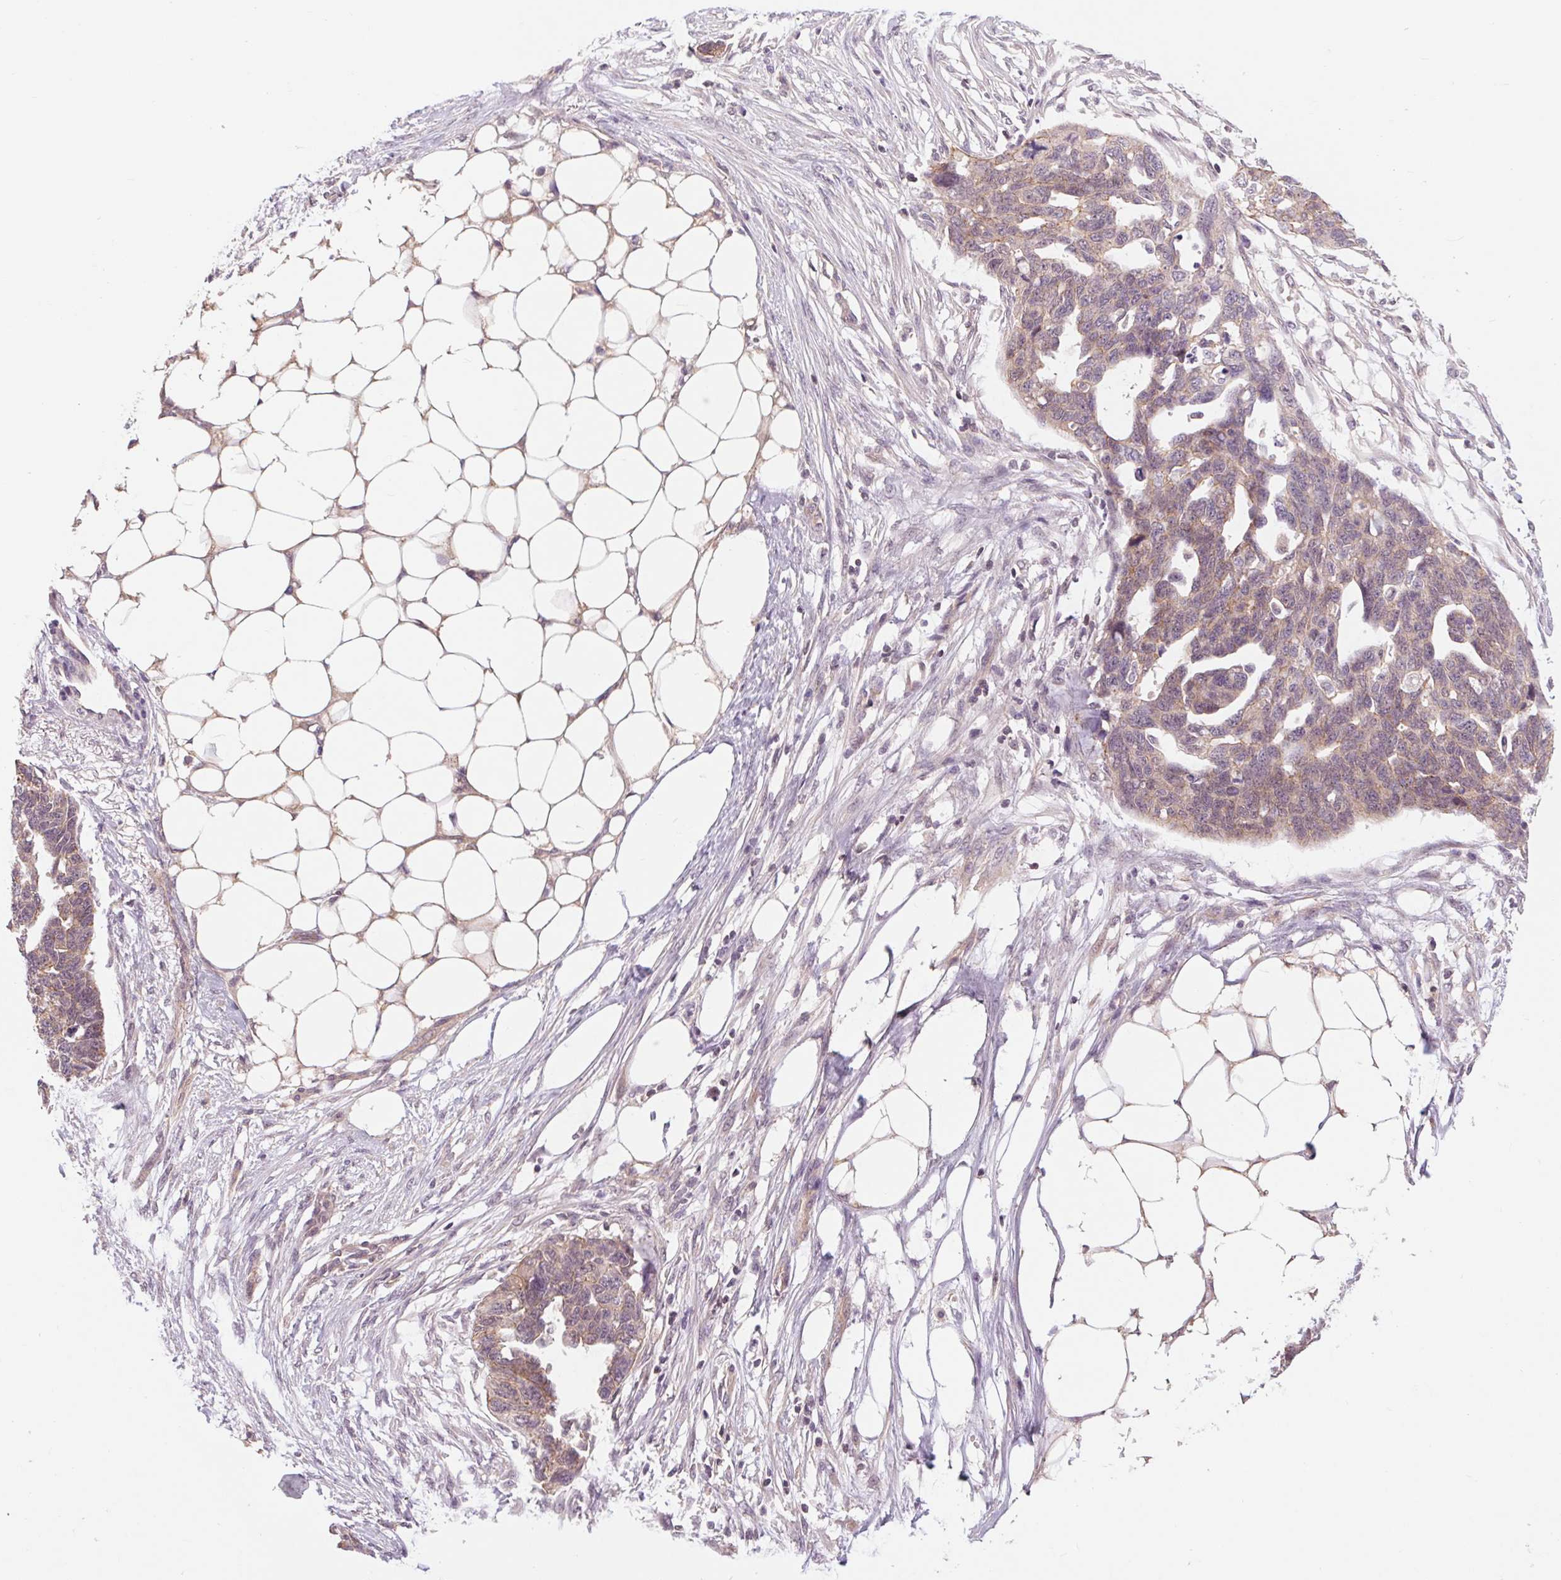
{"staining": {"intensity": "weak", "quantity": "<25%", "location": "cytoplasmic/membranous"}, "tissue": "ovarian cancer", "cell_type": "Tumor cells", "image_type": "cancer", "snomed": [{"axis": "morphology", "description": "Cystadenocarcinoma, serous, NOS"}, {"axis": "topography", "description": "Ovary"}], "caption": "DAB immunohistochemical staining of human serous cystadenocarcinoma (ovarian) displays no significant expression in tumor cells.", "gene": "SH3RF2", "patient": {"sex": "female", "age": 69}}